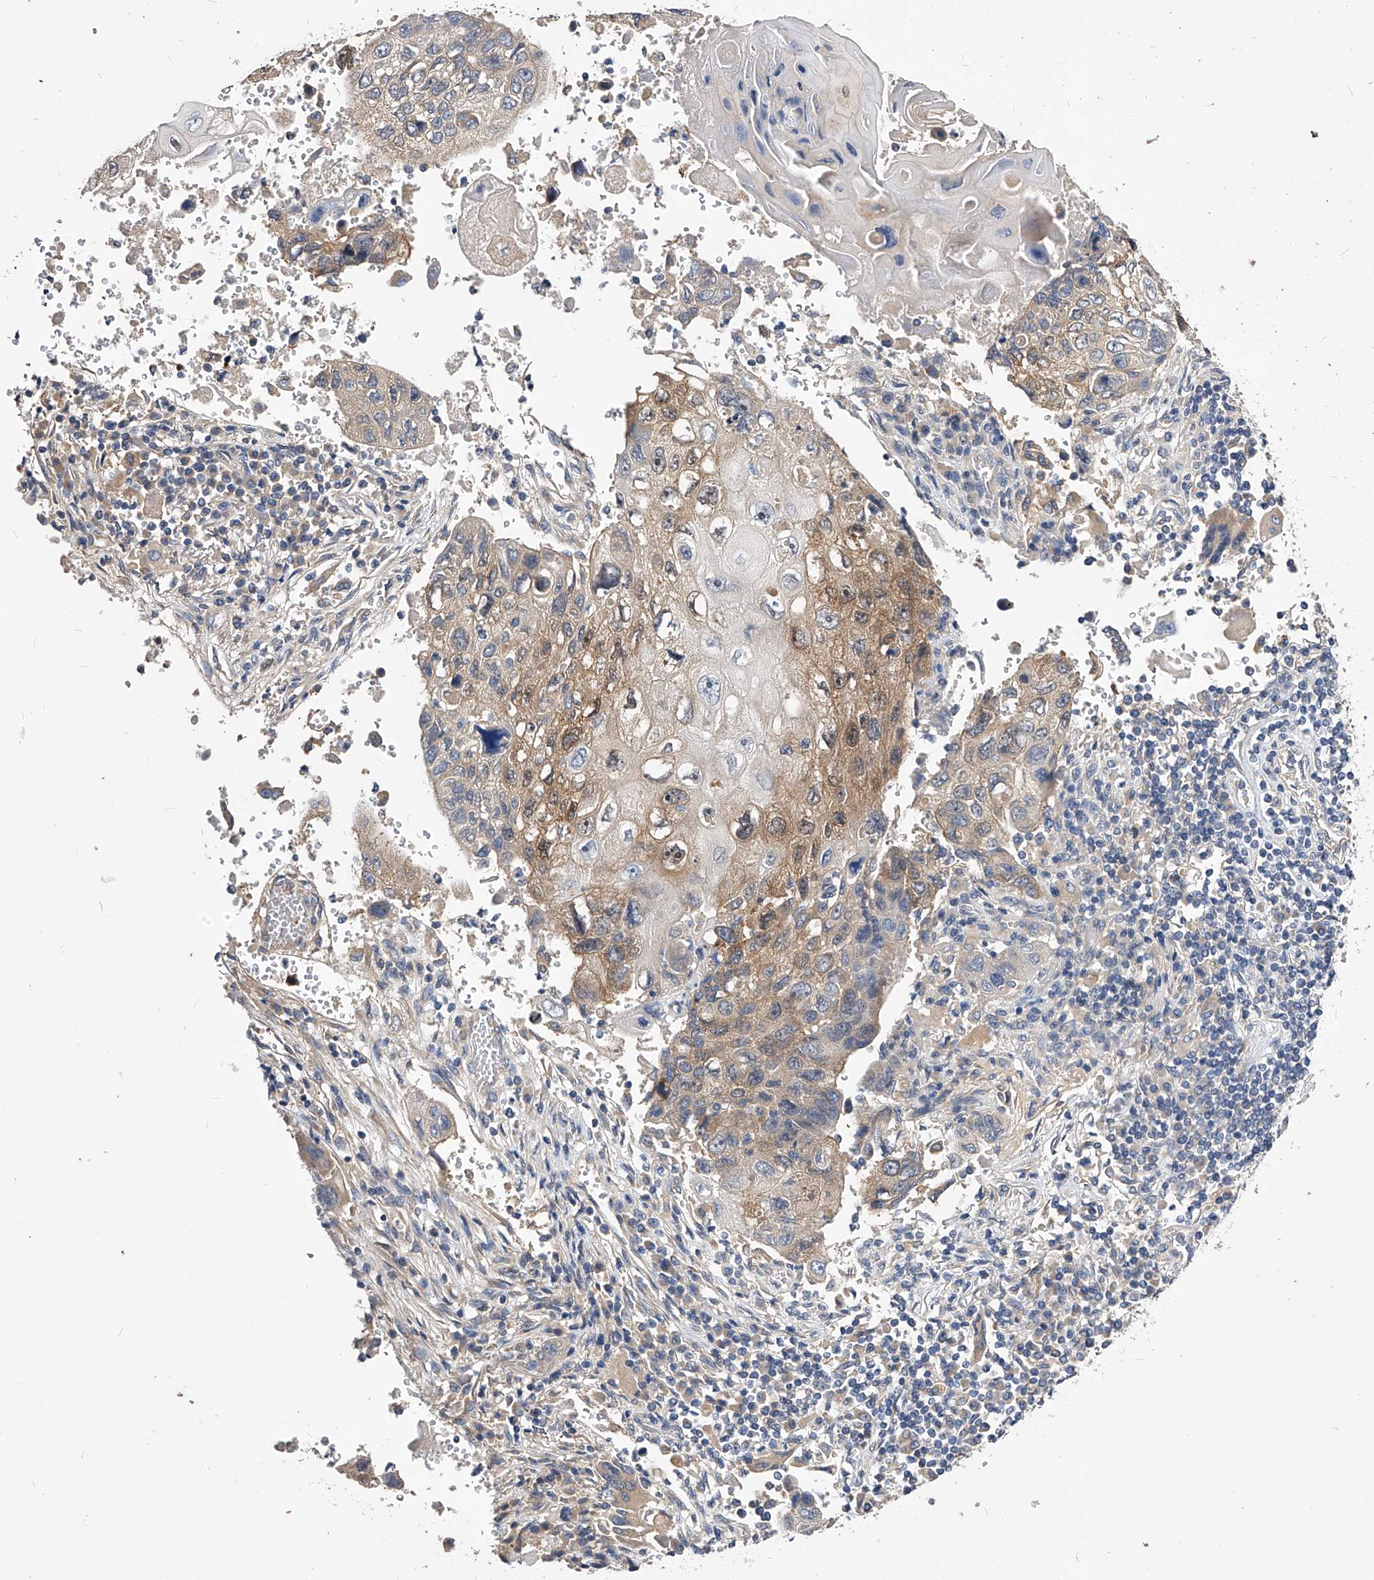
{"staining": {"intensity": "weak", "quantity": "25%-75%", "location": "cytoplasmic/membranous"}, "tissue": "lung cancer", "cell_type": "Tumor cells", "image_type": "cancer", "snomed": [{"axis": "morphology", "description": "Squamous cell carcinoma, NOS"}, {"axis": "topography", "description": "Lung"}], "caption": "Lung cancer was stained to show a protein in brown. There is low levels of weak cytoplasmic/membranous expression in about 25%-75% of tumor cells.", "gene": "ARL4C", "patient": {"sex": "male", "age": 61}}